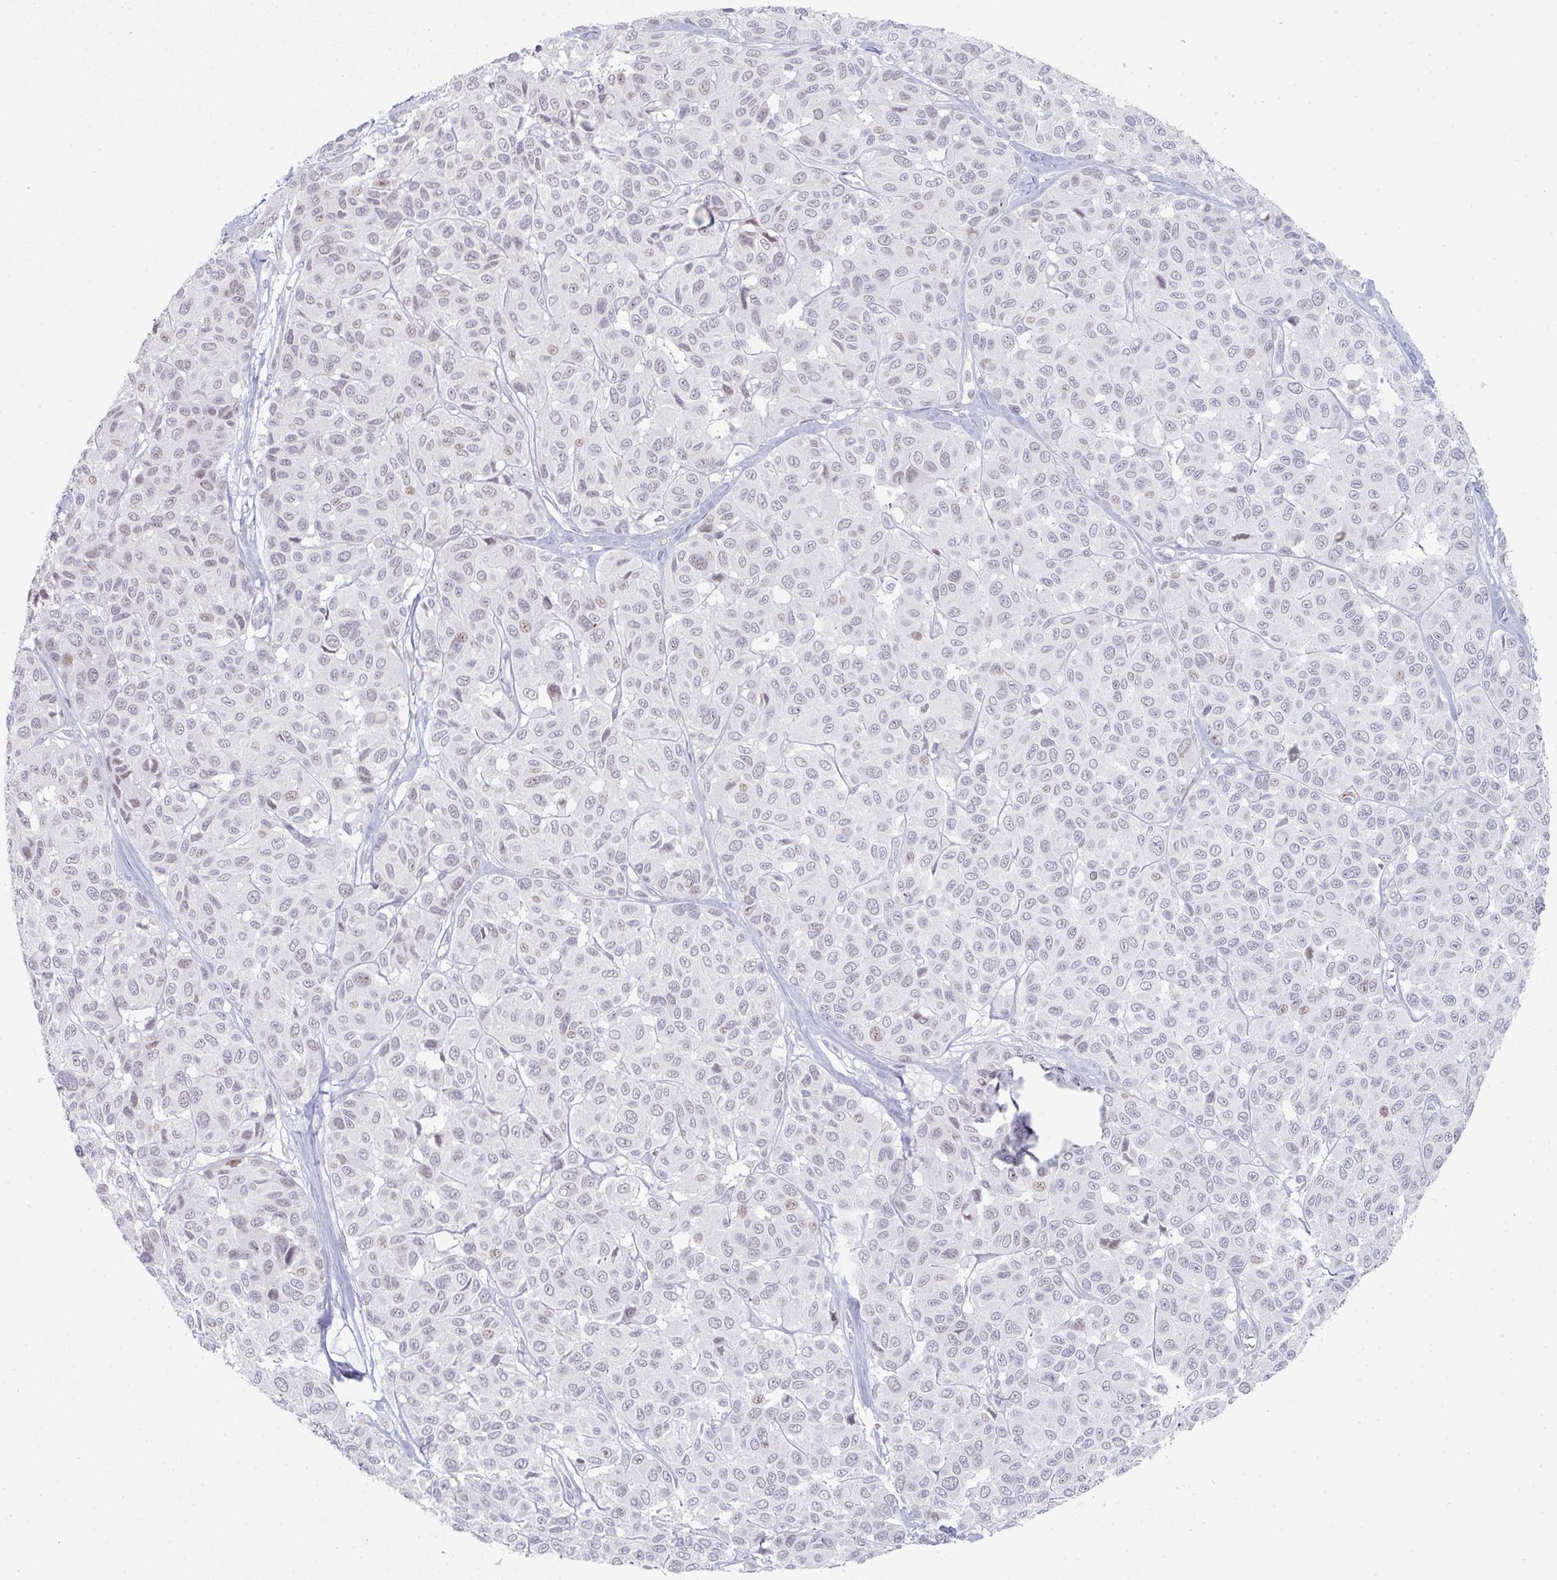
{"staining": {"intensity": "negative", "quantity": "none", "location": "none"}, "tissue": "melanoma", "cell_type": "Tumor cells", "image_type": "cancer", "snomed": [{"axis": "morphology", "description": "Malignant melanoma, NOS"}, {"axis": "topography", "description": "Skin"}], "caption": "This is an immunohistochemistry histopathology image of human malignant melanoma. There is no positivity in tumor cells.", "gene": "LIN54", "patient": {"sex": "female", "age": 66}}